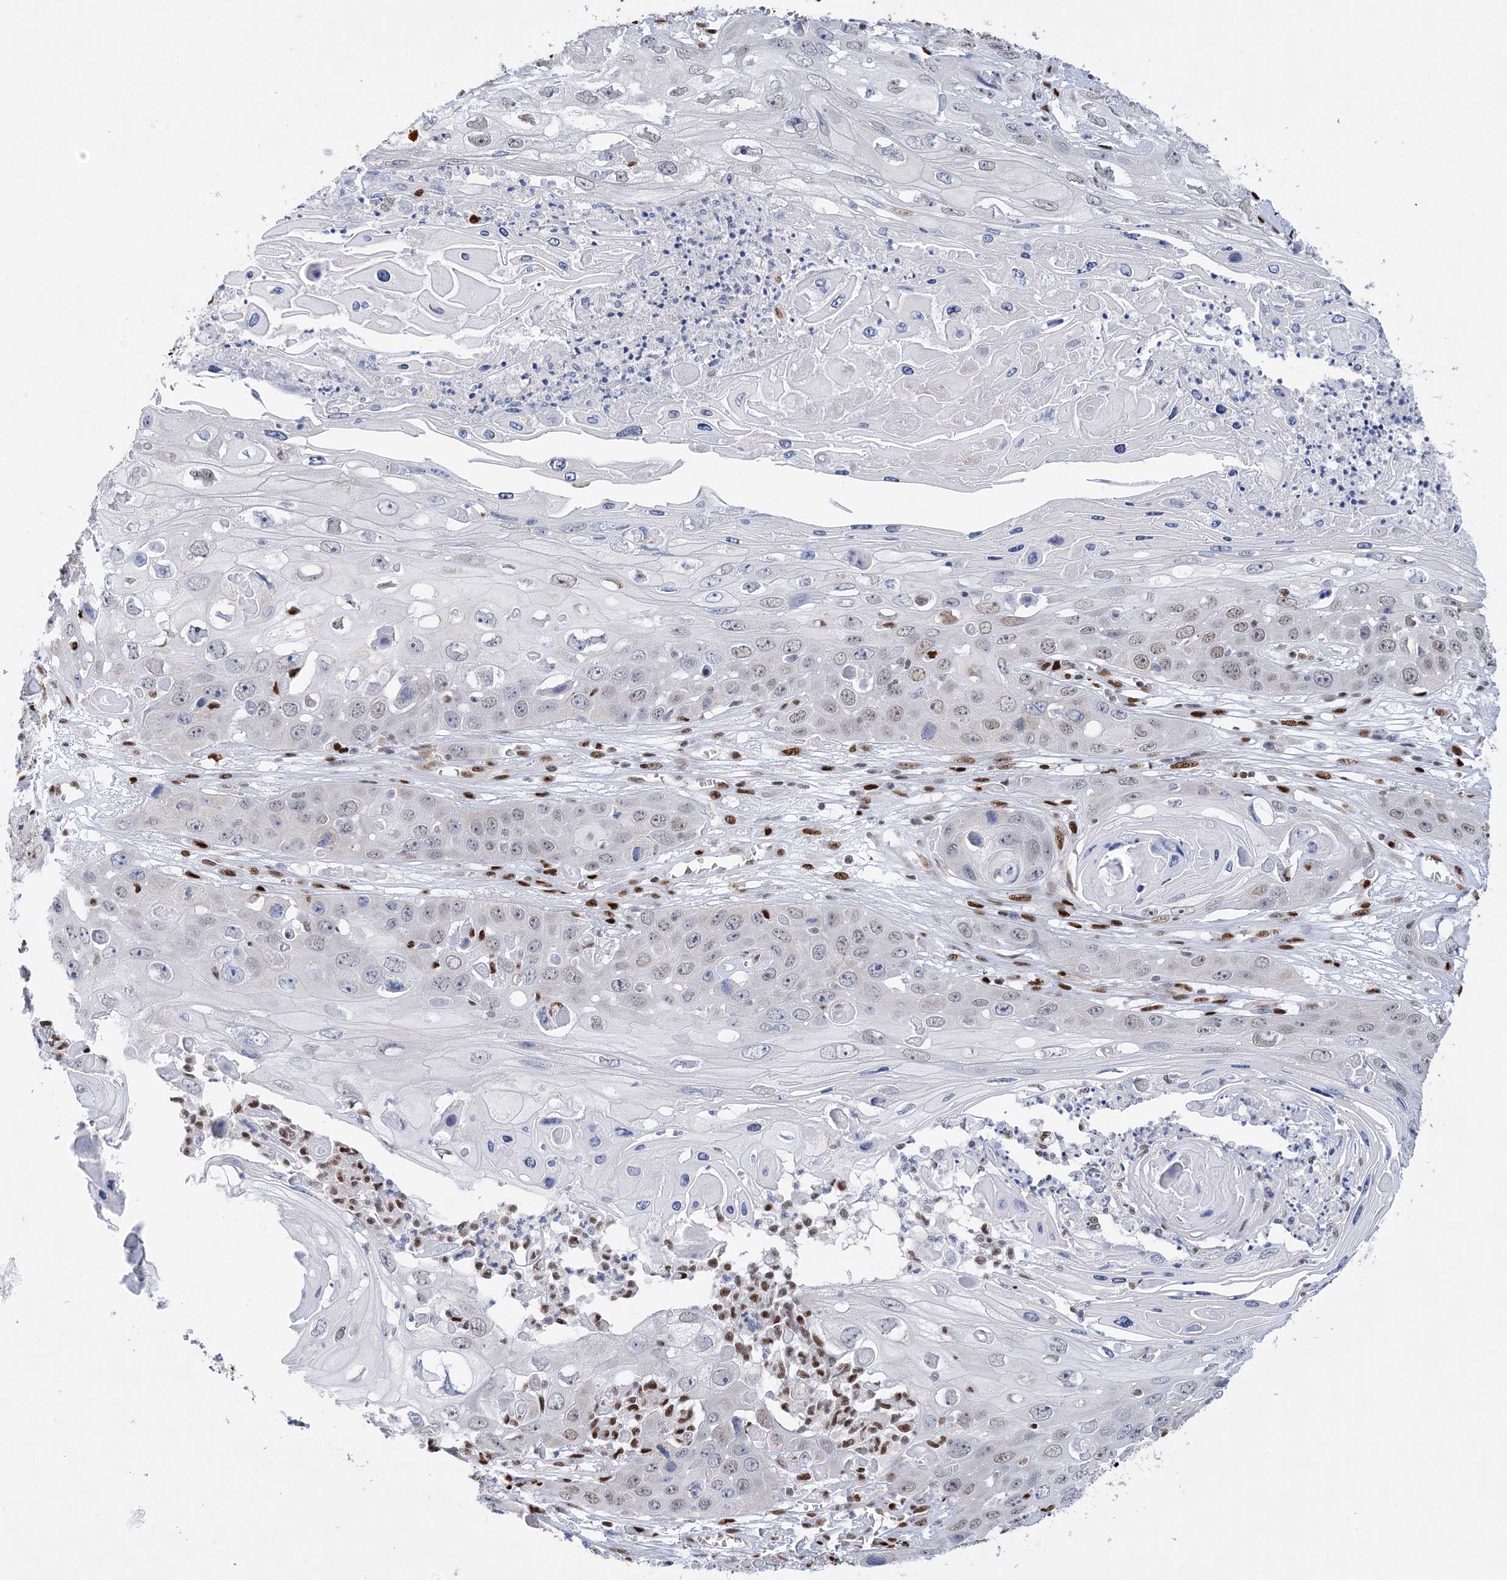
{"staining": {"intensity": "negative", "quantity": "none", "location": "none"}, "tissue": "skin cancer", "cell_type": "Tumor cells", "image_type": "cancer", "snomed": [{"axis": "morphology", "description": "Squamous cell carcinoma, NOS"}, {"axis": "topography", "description": "Skin"}], "caption": "The histopathology image demonstrates no staining of tumor cells in squamous cell carcinoma (skin).", "gene": "NIT2", "patient": {"sex": "male", "age": 55}}